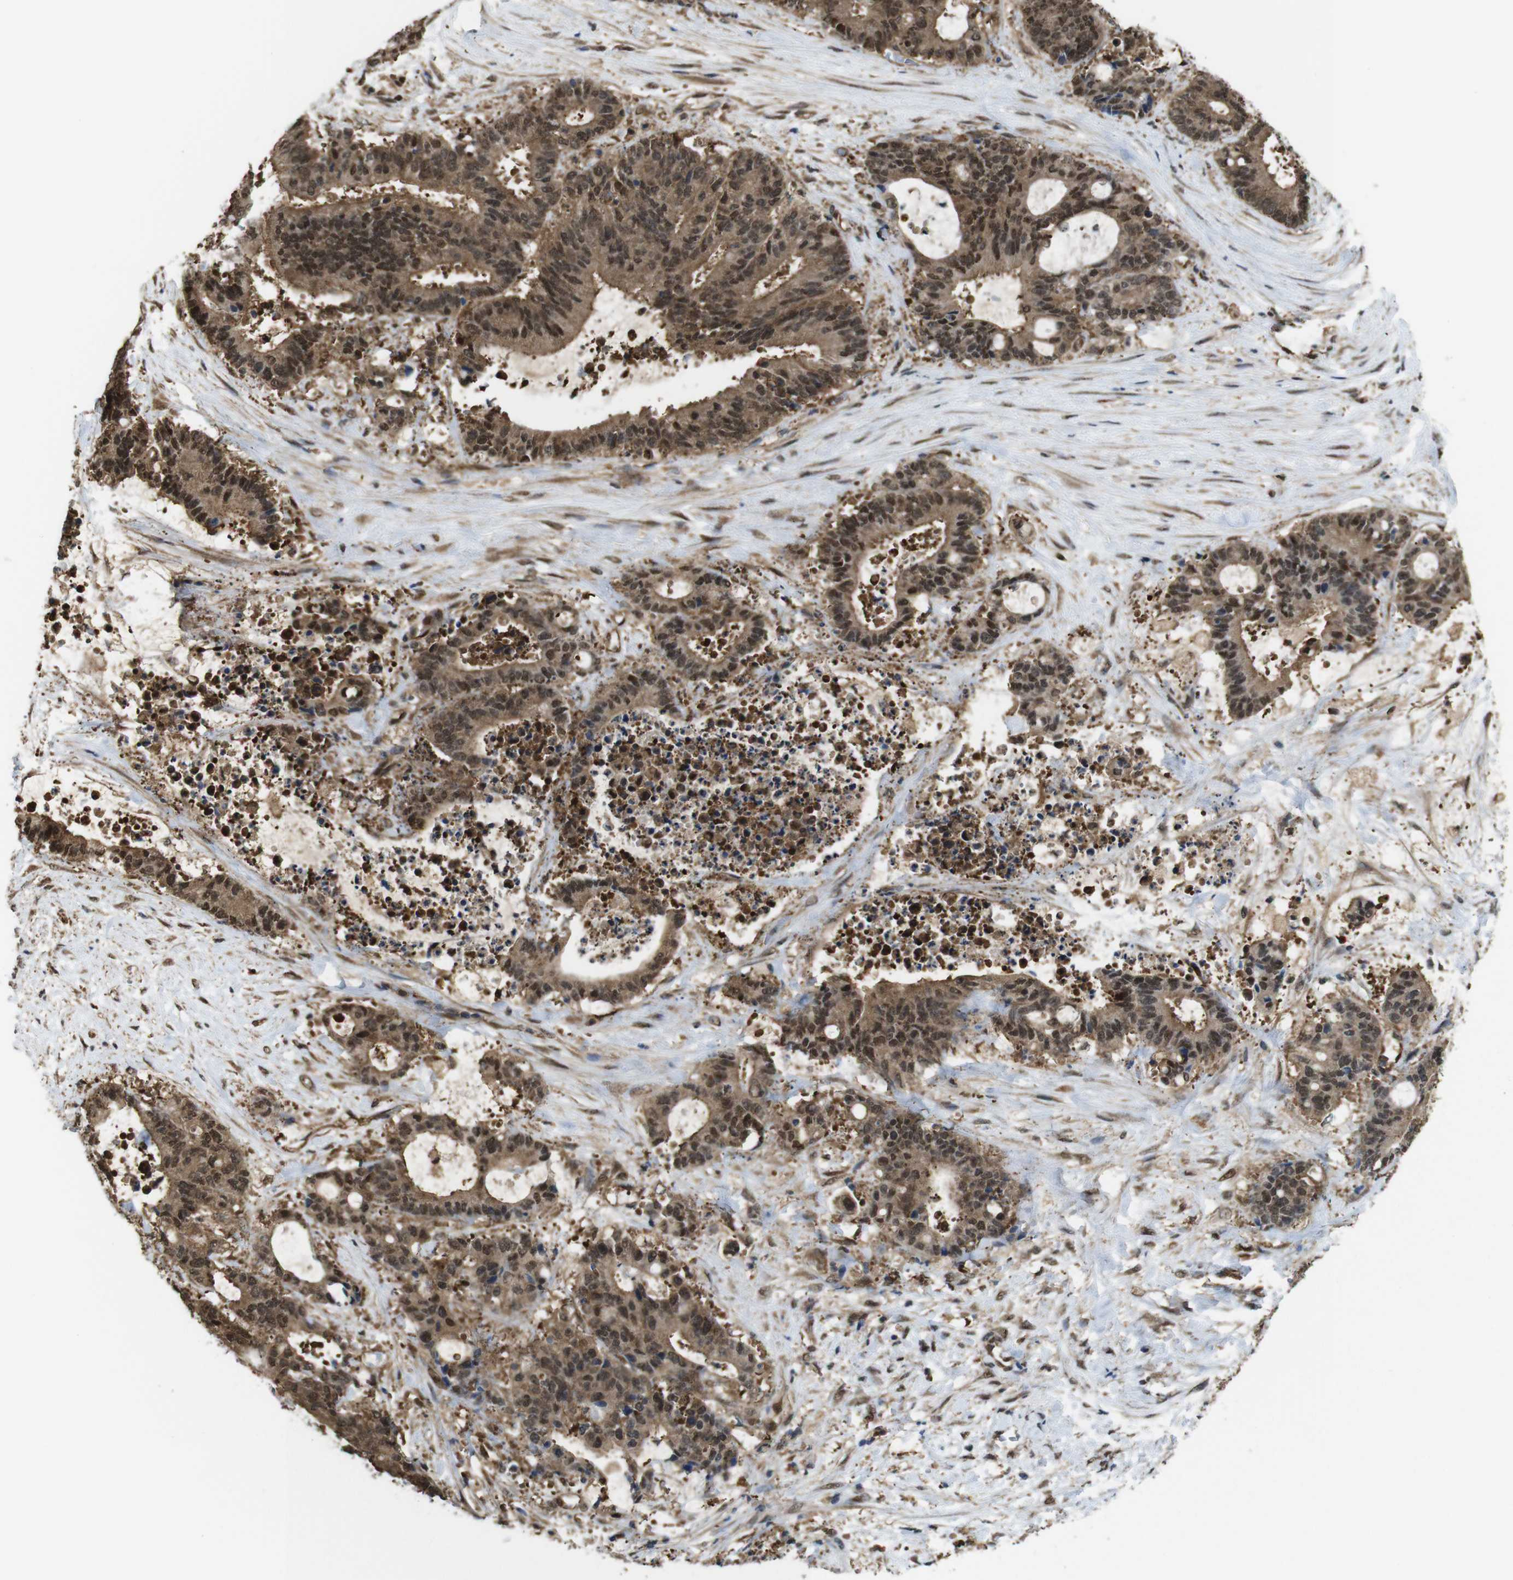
{"staining": {"intensity": "moderate", "quantity": ">75%", "location": "cytoplasmic/membranous"}, "tissue": "liver cancer", "cell_type": "Tumor cells", "image_type": "cancer", "snomed": [{"axis": "morphology", "description": "Normal tissue, NOS"}, {"axis": "morphology", "description": "Cholangiocarcinoma"}, {"axis": "topography", "description": "Liver"}, {"axis": "topography", "description": "Peripheral nerve tissue"}], "caption": "High-power microscopy captured an immunohistochemistry (IHC) micrograph of cholangiocarcinoma (liver), revealing moderate cytoplasmic/membranous staining in approximately >75% of tumor cells.", "gene": "YWHAG", "patient": {"sex": "female", "age": 73}}